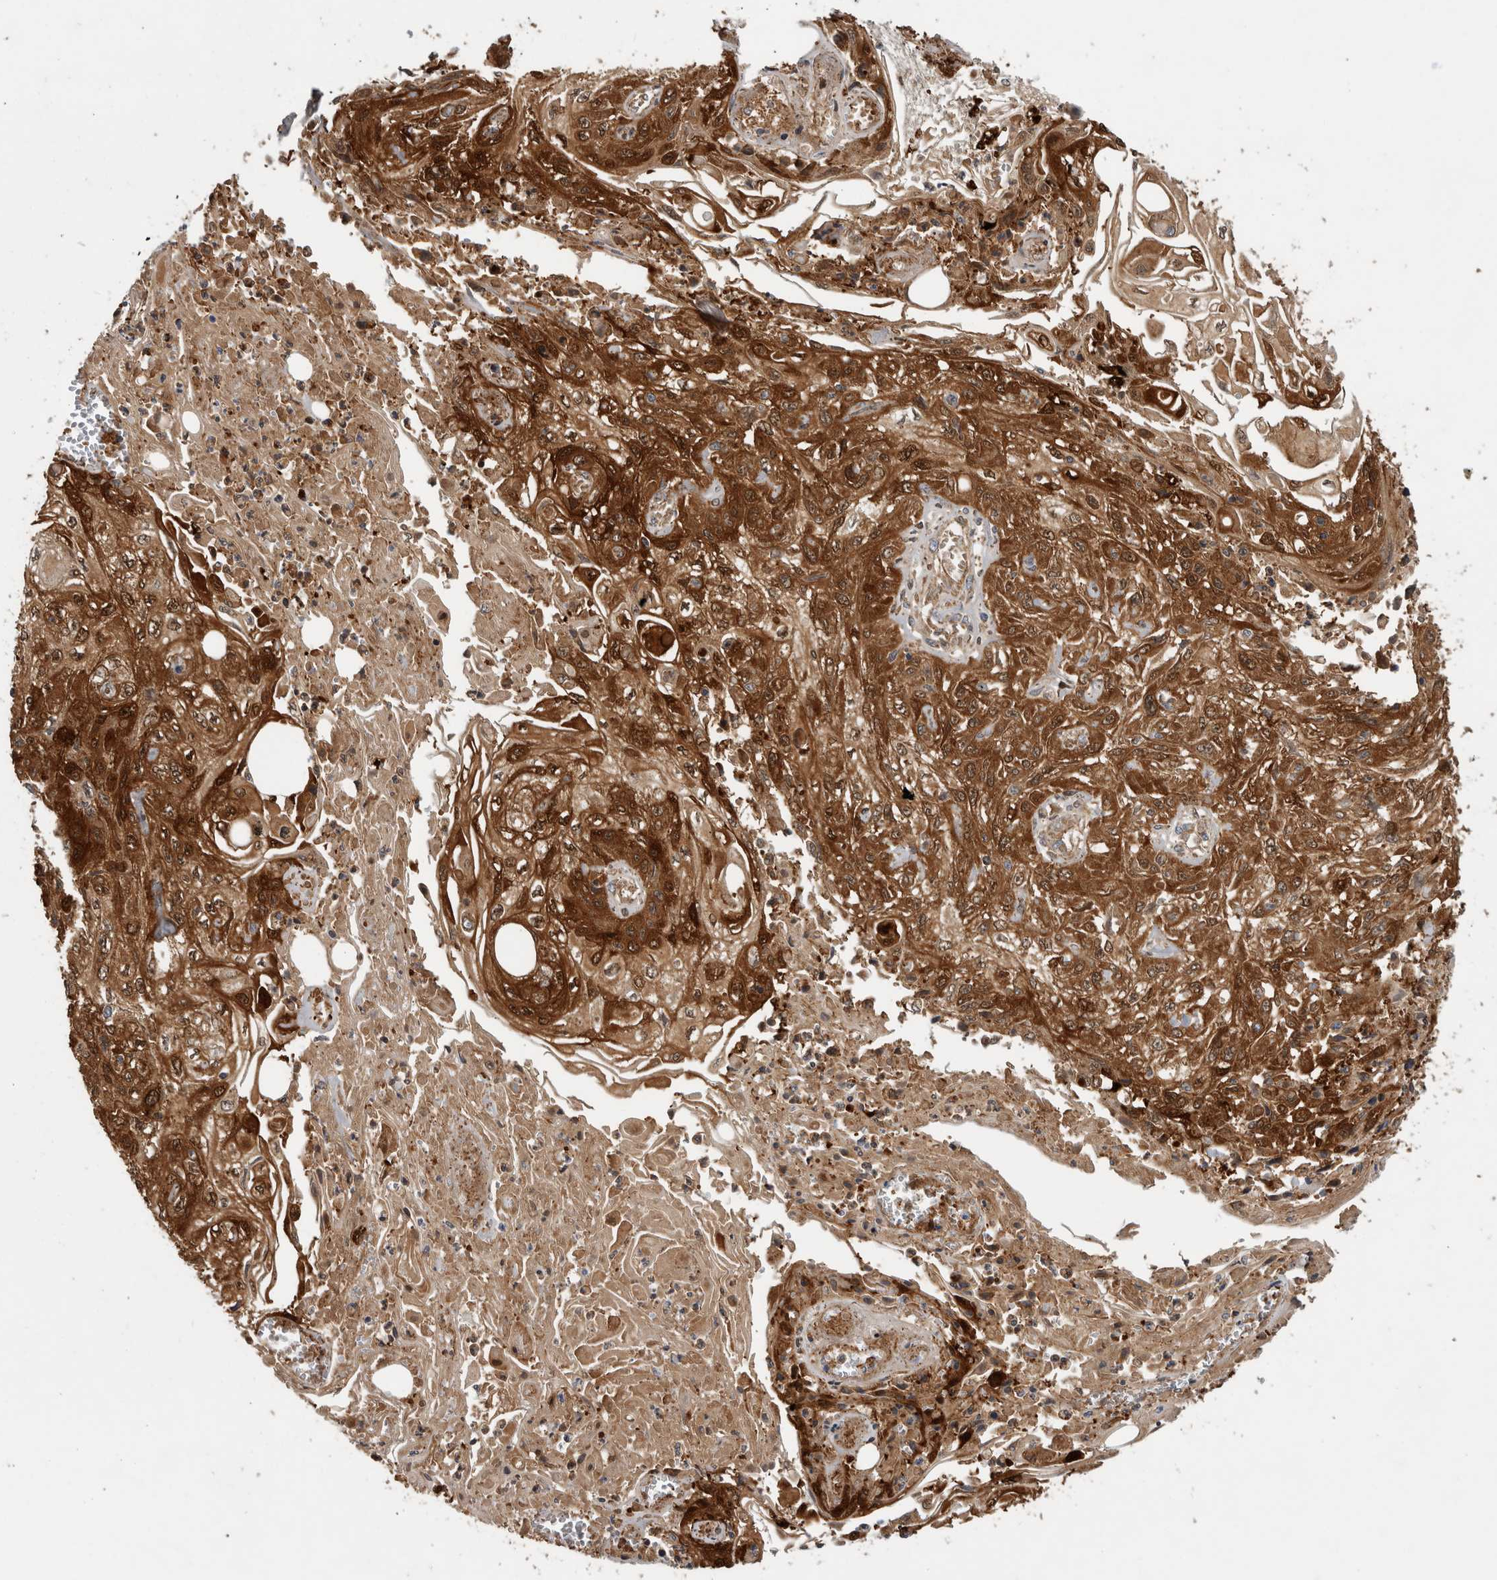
{"staining": {"intensity": "strong", "quantity": ">75%", "location": "cytoplasmic/membranous,nuclear"}, "tissue": "skin cancer", "cell_type": "Tumor cells", "image_type": "cancer", "snomed": [{"axis": "morphology", "description": "Squamous cell carcinoma, NOS"}, {"axis": "morphology", "description": "Squamous cell carcinoma, metastatic, NOS"}, {"axis": "topography", "description": "Skin"}, {"axis": "topography", "description": "Lymph node"}], "caption": "High-magnification brightfield microscopy of squamous cell carcinoma (skin) stained with DAB (3,3'-diaminobenzidine) (brown) and counterstained with hematoxylin (blue). tumor cells exhibit strong cytoplasmic/membranous and nuclear expression is present in approximately>75% of cells.", "gene": "SFXN2", "patient": {"sex": "male", "age": 75}}